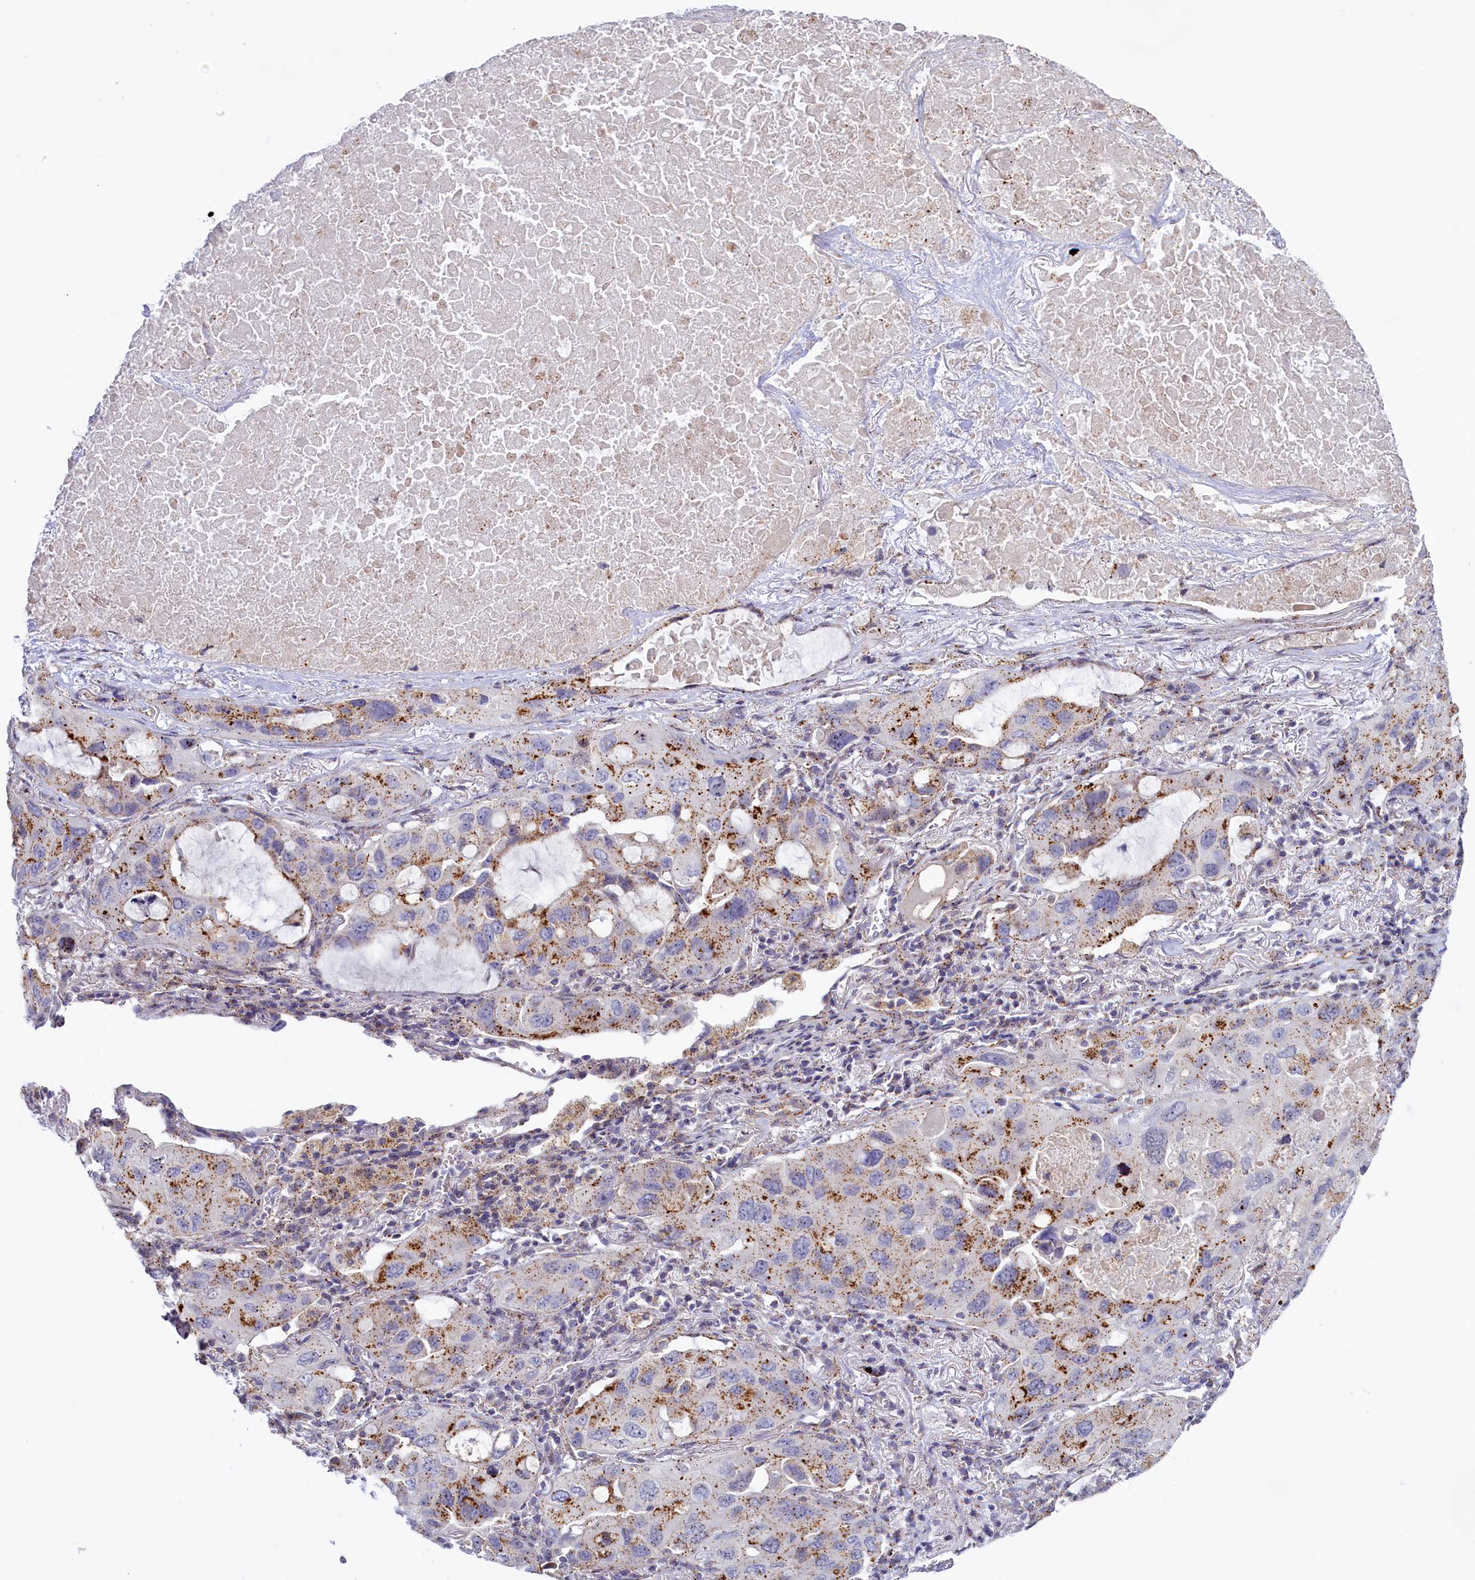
{"staining": {"intensity": "moderate", "quantity": ">75%", "location": "cytoplasmic/membranous"}, "tissue": "lung cancer", "cell_type": "Tumor cells", "image_type": "cancer", "snomed": [{"axis": "morphology", "description": "Squamous cell carcinoma, NOS"}, {"axis": "topography", "description": "Lung"}], "caption": "Protein staining displays moderate cytoplasmic/membranous staining in approximately >75% of tumor cells in squamous cell carcinoma (lung). The protein of interest is stained brown, and the nuclei are stained in blue (DAB IHC with brightfield microscopy, high magnification).", "gene": "HYKK", "patient": {"sex": "female", "age": 73}}